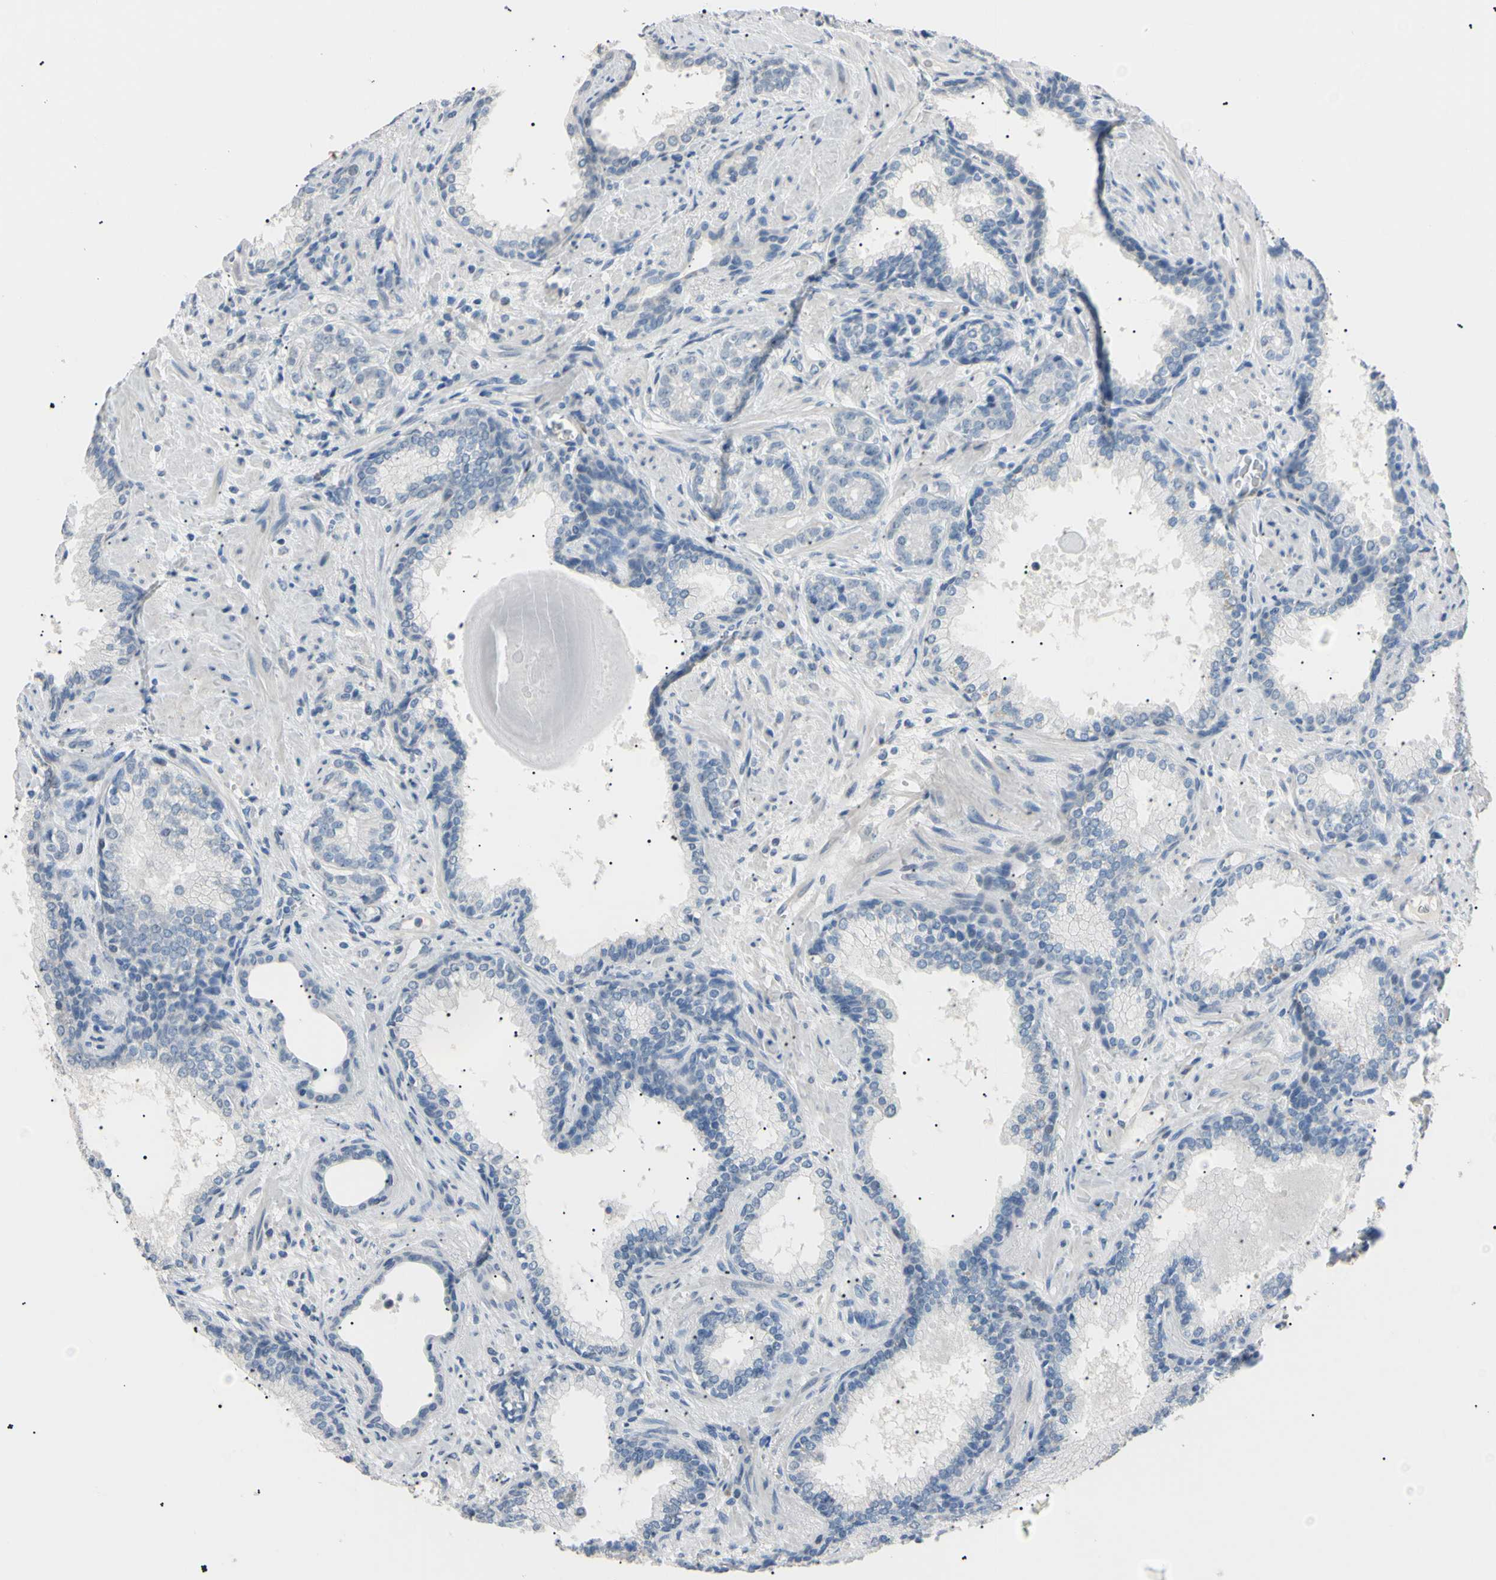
{"staining": {"intensity": "negative", "quantity": "none", "location": "none"}, "tissue": "prostate cancer", "cell_type": "Tumor cells", "image_type": "cancer", "snomed": [{"axis": "morphology", "description": "Adenocarcinoma, Medium grade"}, {"axis": "topography", "description": "Prostate"}], "caption": "This is an IHC histopathology image of human prostate medium-grade adenocarcinoma. There is no staining in tumor cells.", "gene": "CGB3", "patient": {"sex": "male", "age": 72}}